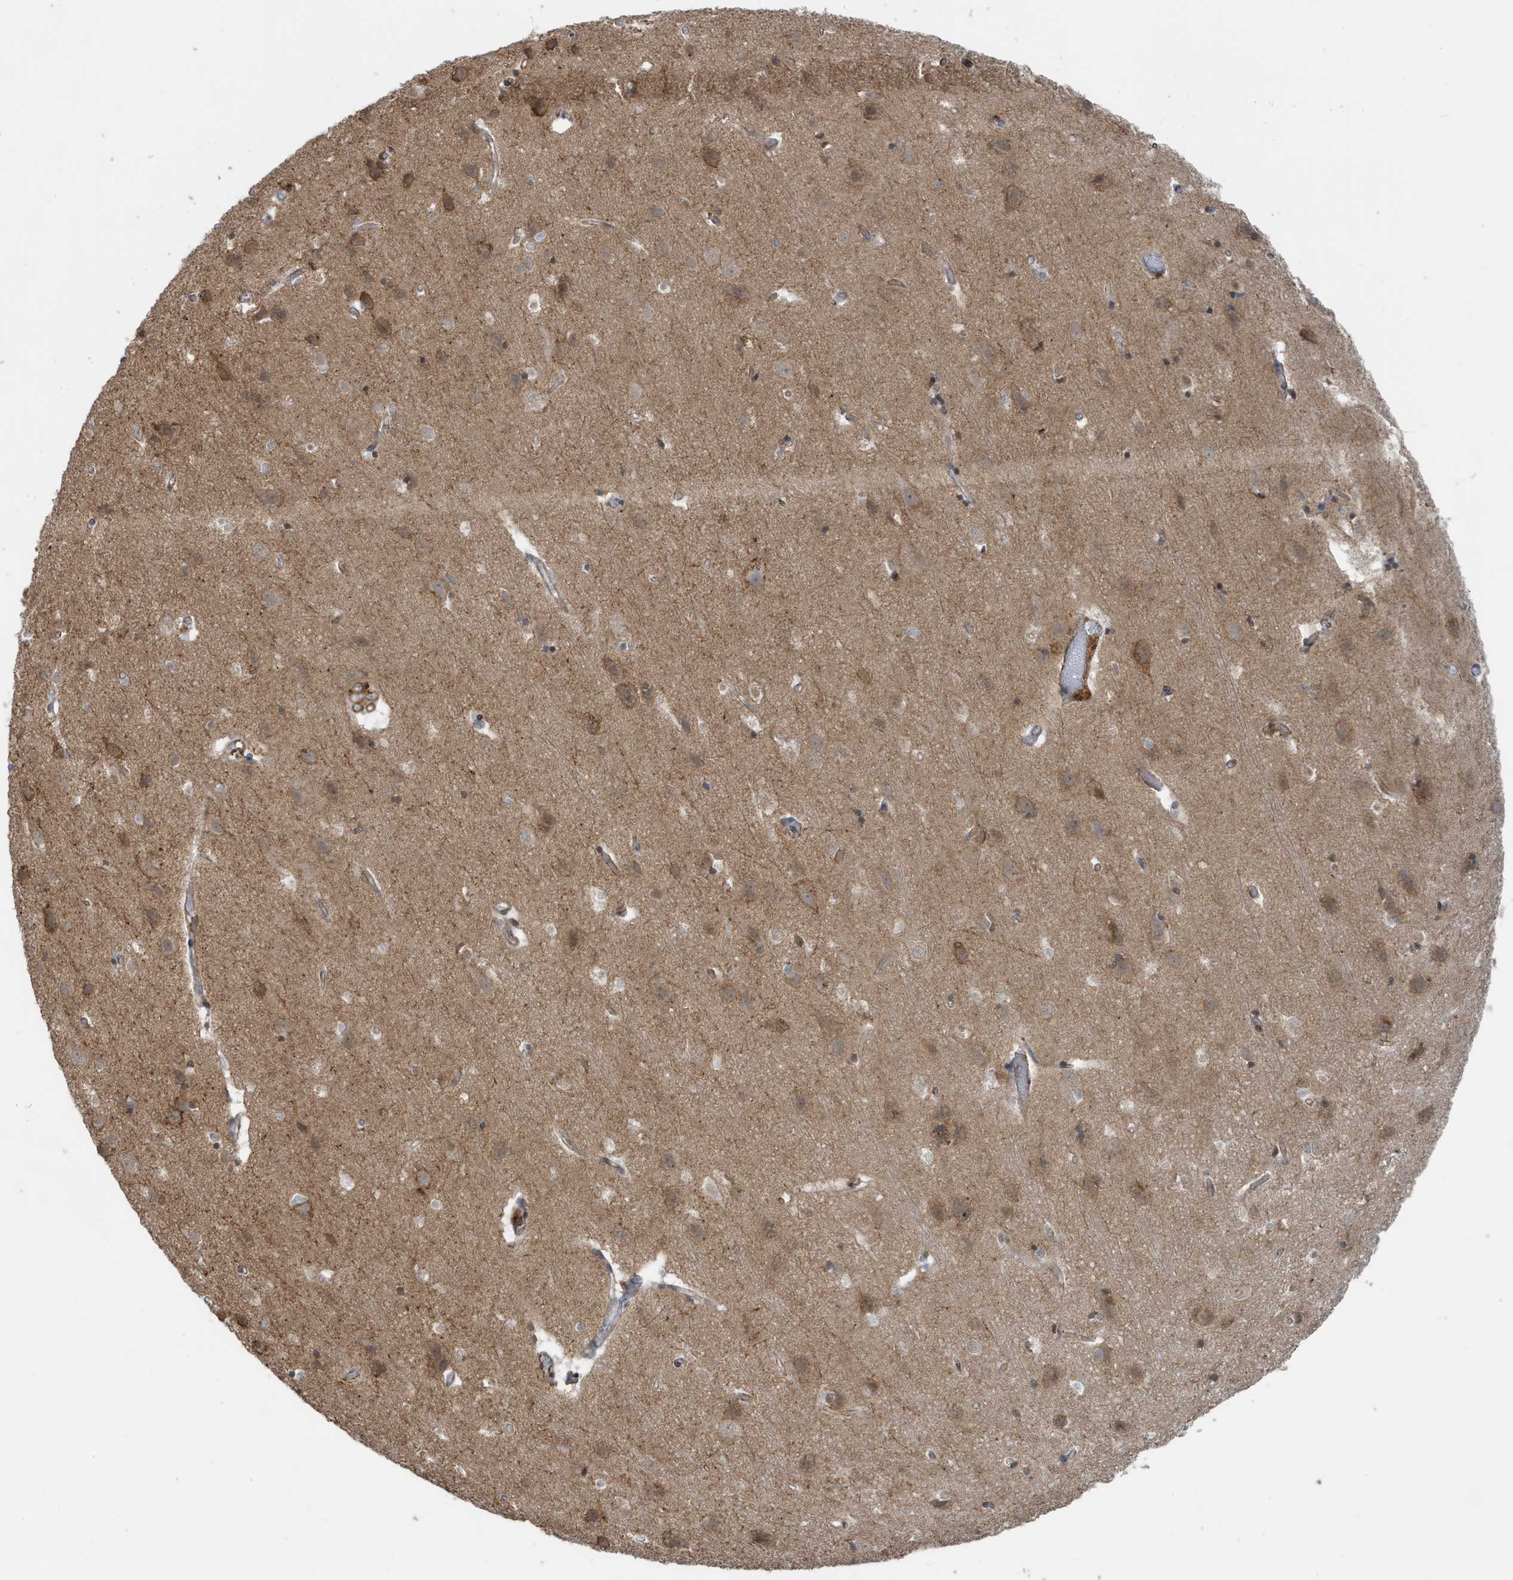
{"staining": {"intensity": "moderate", "quantity": ">75%", "location": "cytoplasmic/membranous"}, "tissue": "cerebral cortex", "cell_type": "Endothelial cells", "image_type": "normal", "snomed": [{"axis": "morphology", "description": "Normal tissue, NOS"}, {"axis": "topography", "description": "Cerebral cortex"}], "caption": "Immunohistochemistry (IHC) (DAB) staining of normal human cerebral cortex demonstrates moderate cytoplasmic/membranous protein expression in approximately >75% of endothelial cells. The staining was performed using DAB (3,3'-diaminobenzidine) to visualize the protein expression in brown, while the nuclei were stained in blue with hematoxylin (Magnification: 20x).", "gene": "CHCHD4", "patient": {"sex": "male", "age": 54}}